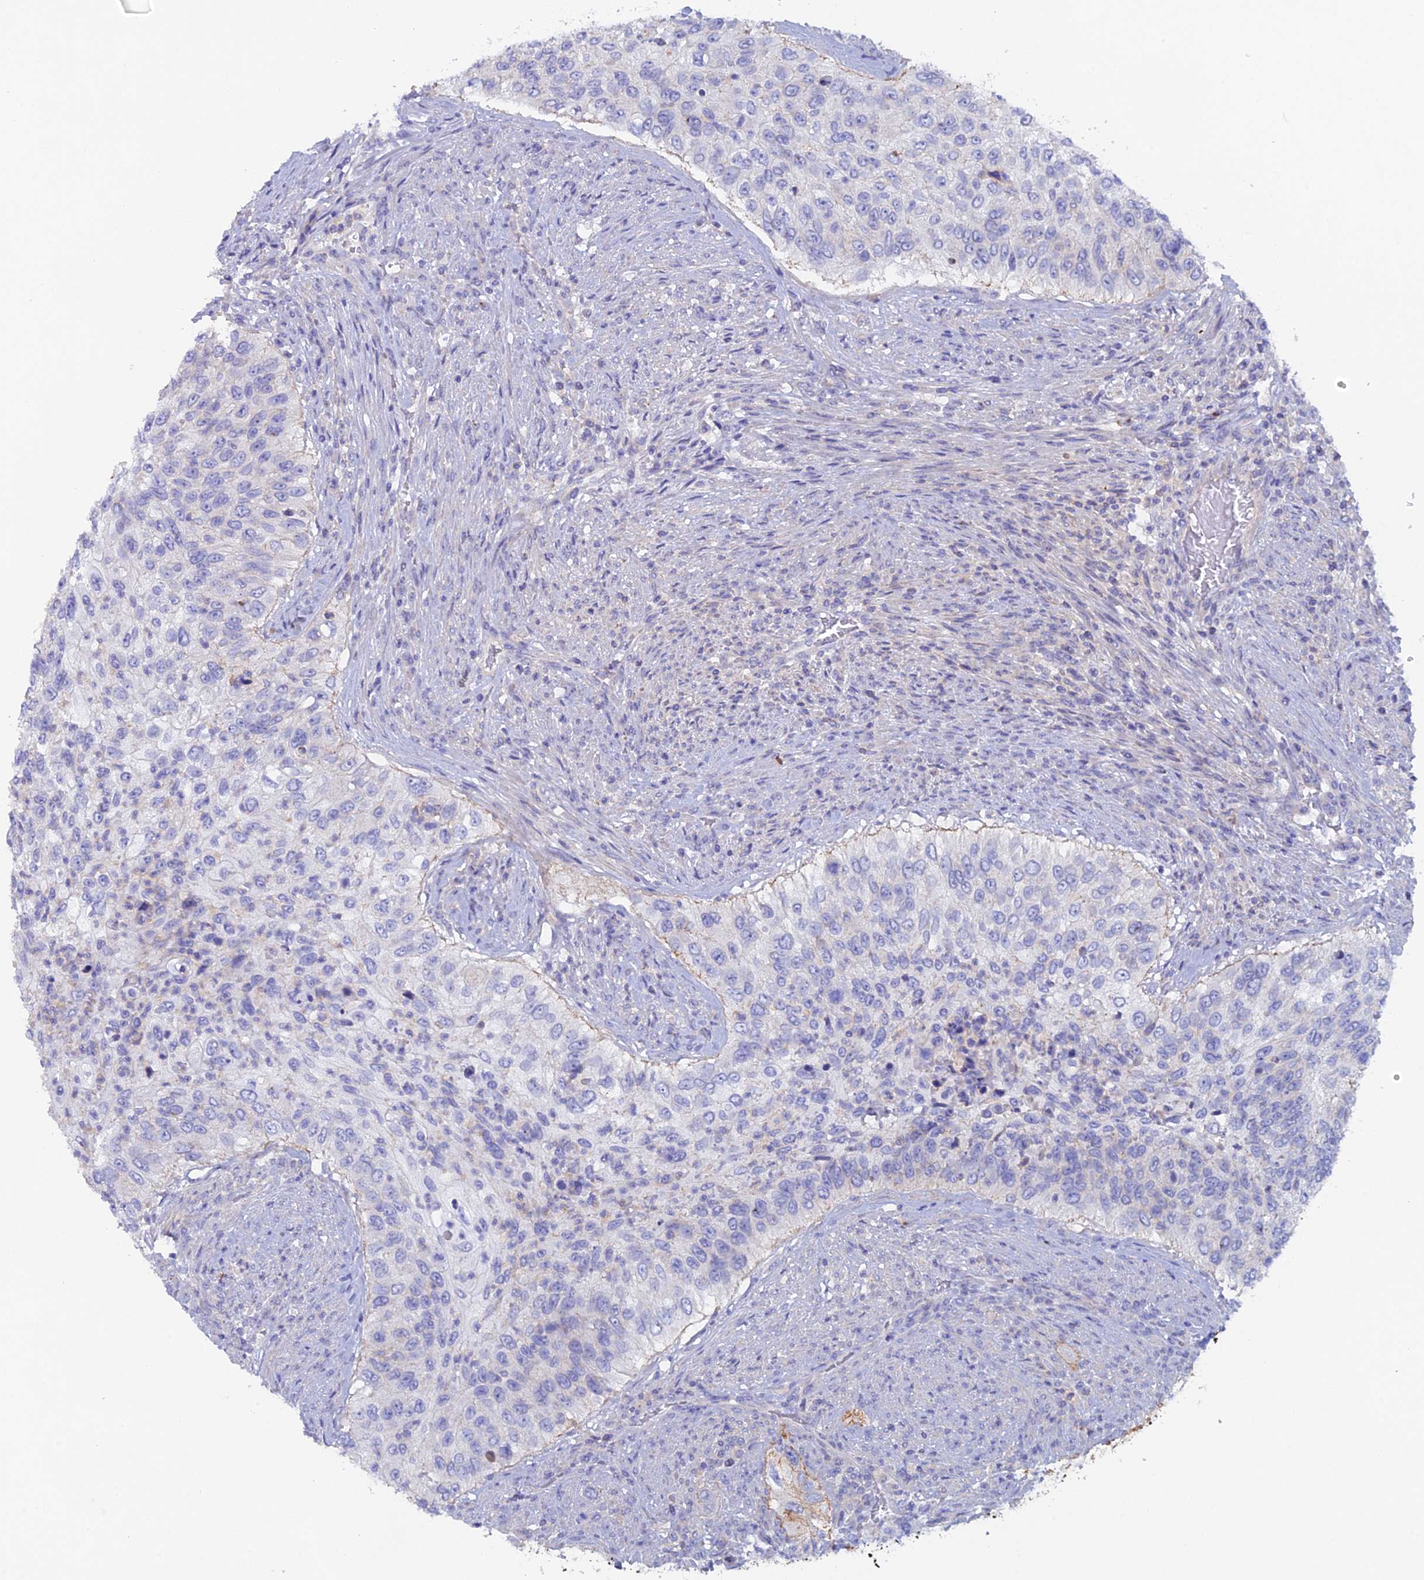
{"staining": {"intensity": "negative", "quantity": "none", "location": "none"}, "tissue": "urothelial cancer", "cell_type": "Tumor cells", "image_type": "cancer", "snomed": [{"axis": "morphology", "description": "Urothelial carcinoma, High grade"}, {"axis": "topography", "description": "Urinary bladder"}], "caption": "High magnification brightfield microscopy of urothelial carcinoma (high-grade) stained with DAB (brown) and counterstained with hematoxylin (blue): tumor cells show no significant staining.", "gene": "FZR1", "patient": {"sex": "female", "age": 60}}